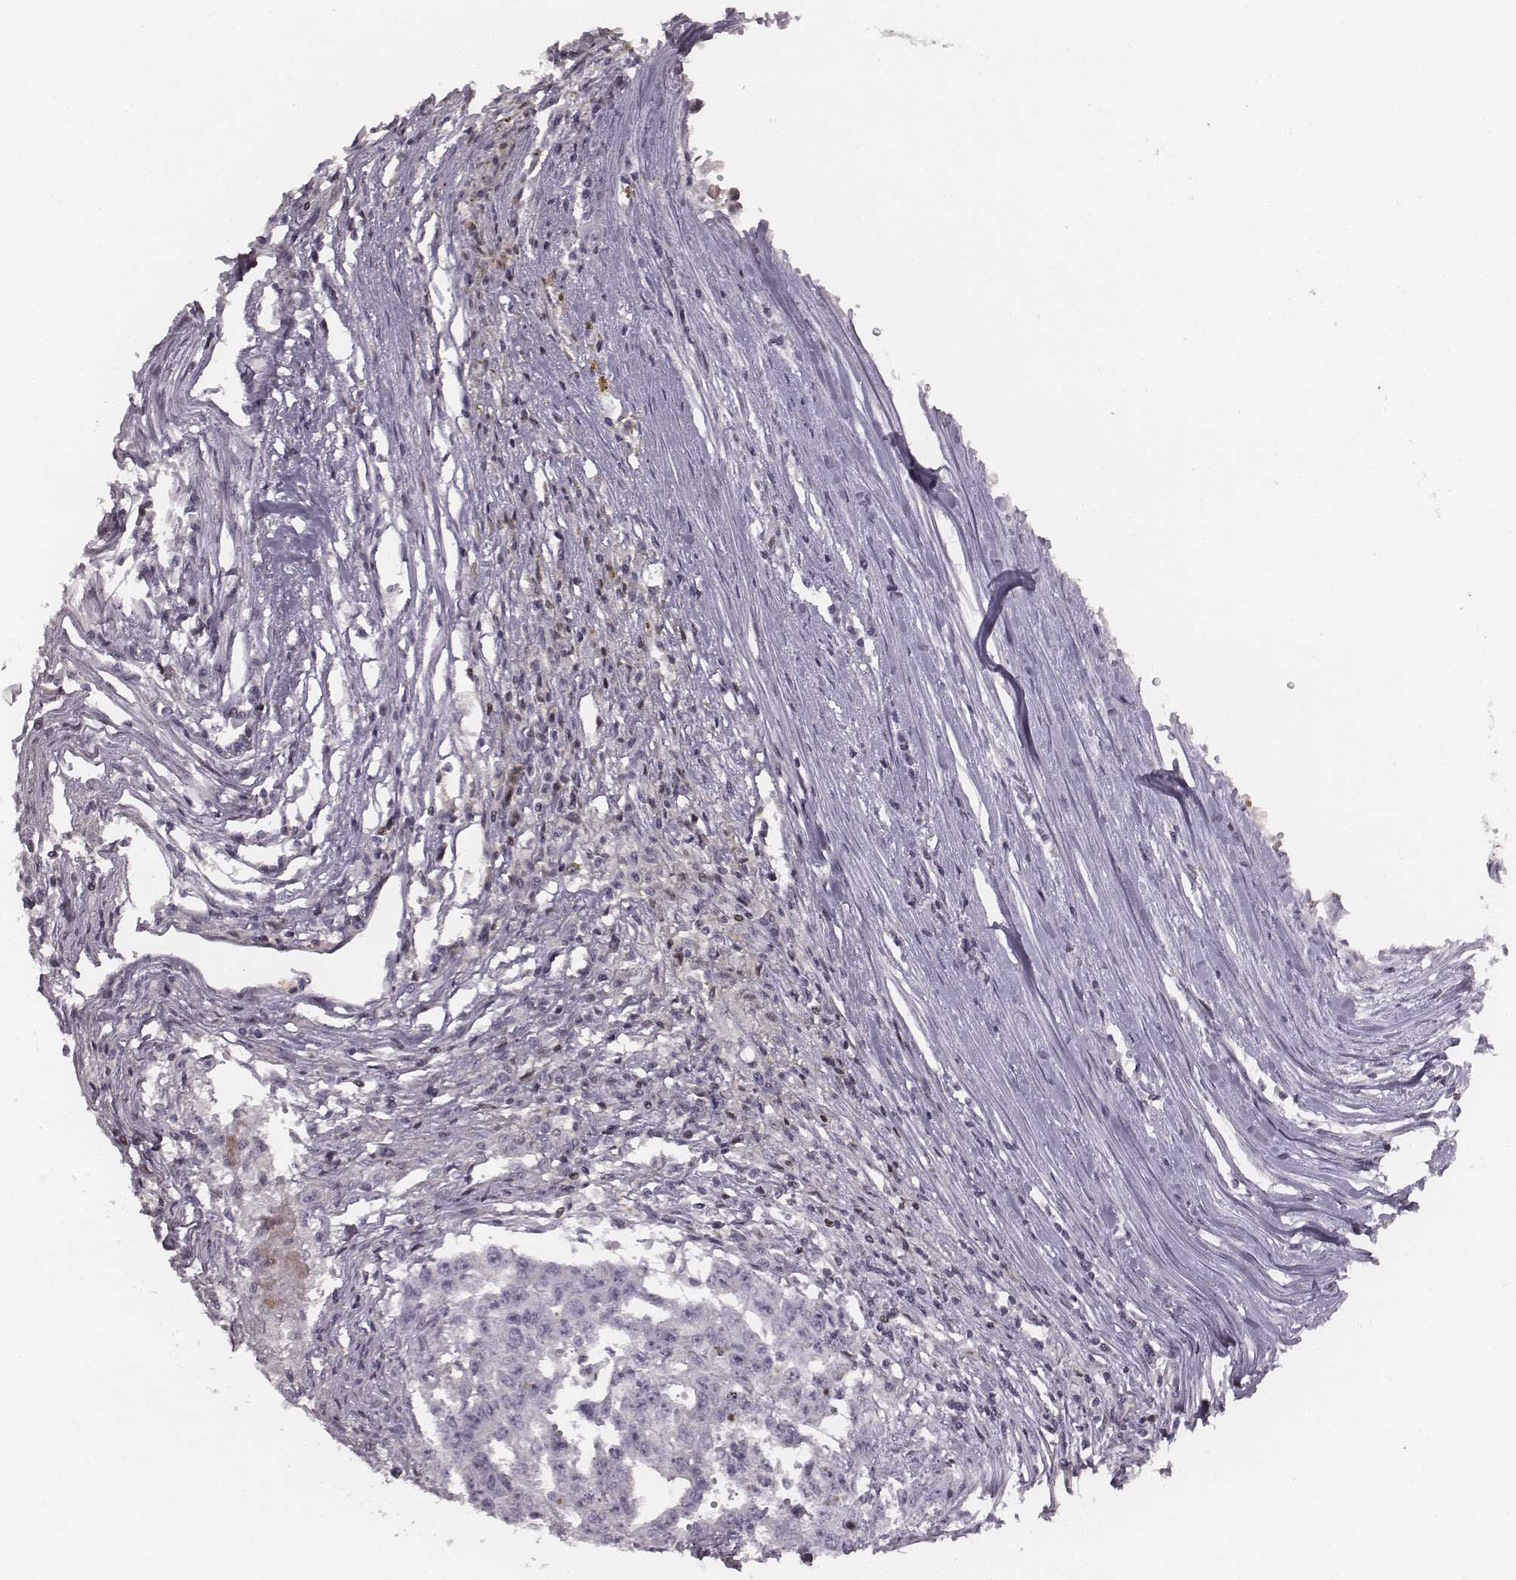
{"staining": {"intensity": "negative", "quantity": "none", "location": "none"}, "tissue": "testis cancer", "cell_type": "Tumor cells", "image_type": "cancer", "snomed": [{"axis": "morphology", "description": "Carcinoma, Embryonal, NOS"}, {"axis": "morphology", "description": "Teratoma, malignant, NOS"}, {"axis": "topography", "description": "Testis"}], "caption": "This is an IHC micrograph of human testis cancer (malignant teratoma). There is no positivity in tumor cells.", "gene": "NDC1", "patient": {"sex": "male", "age": 24}}